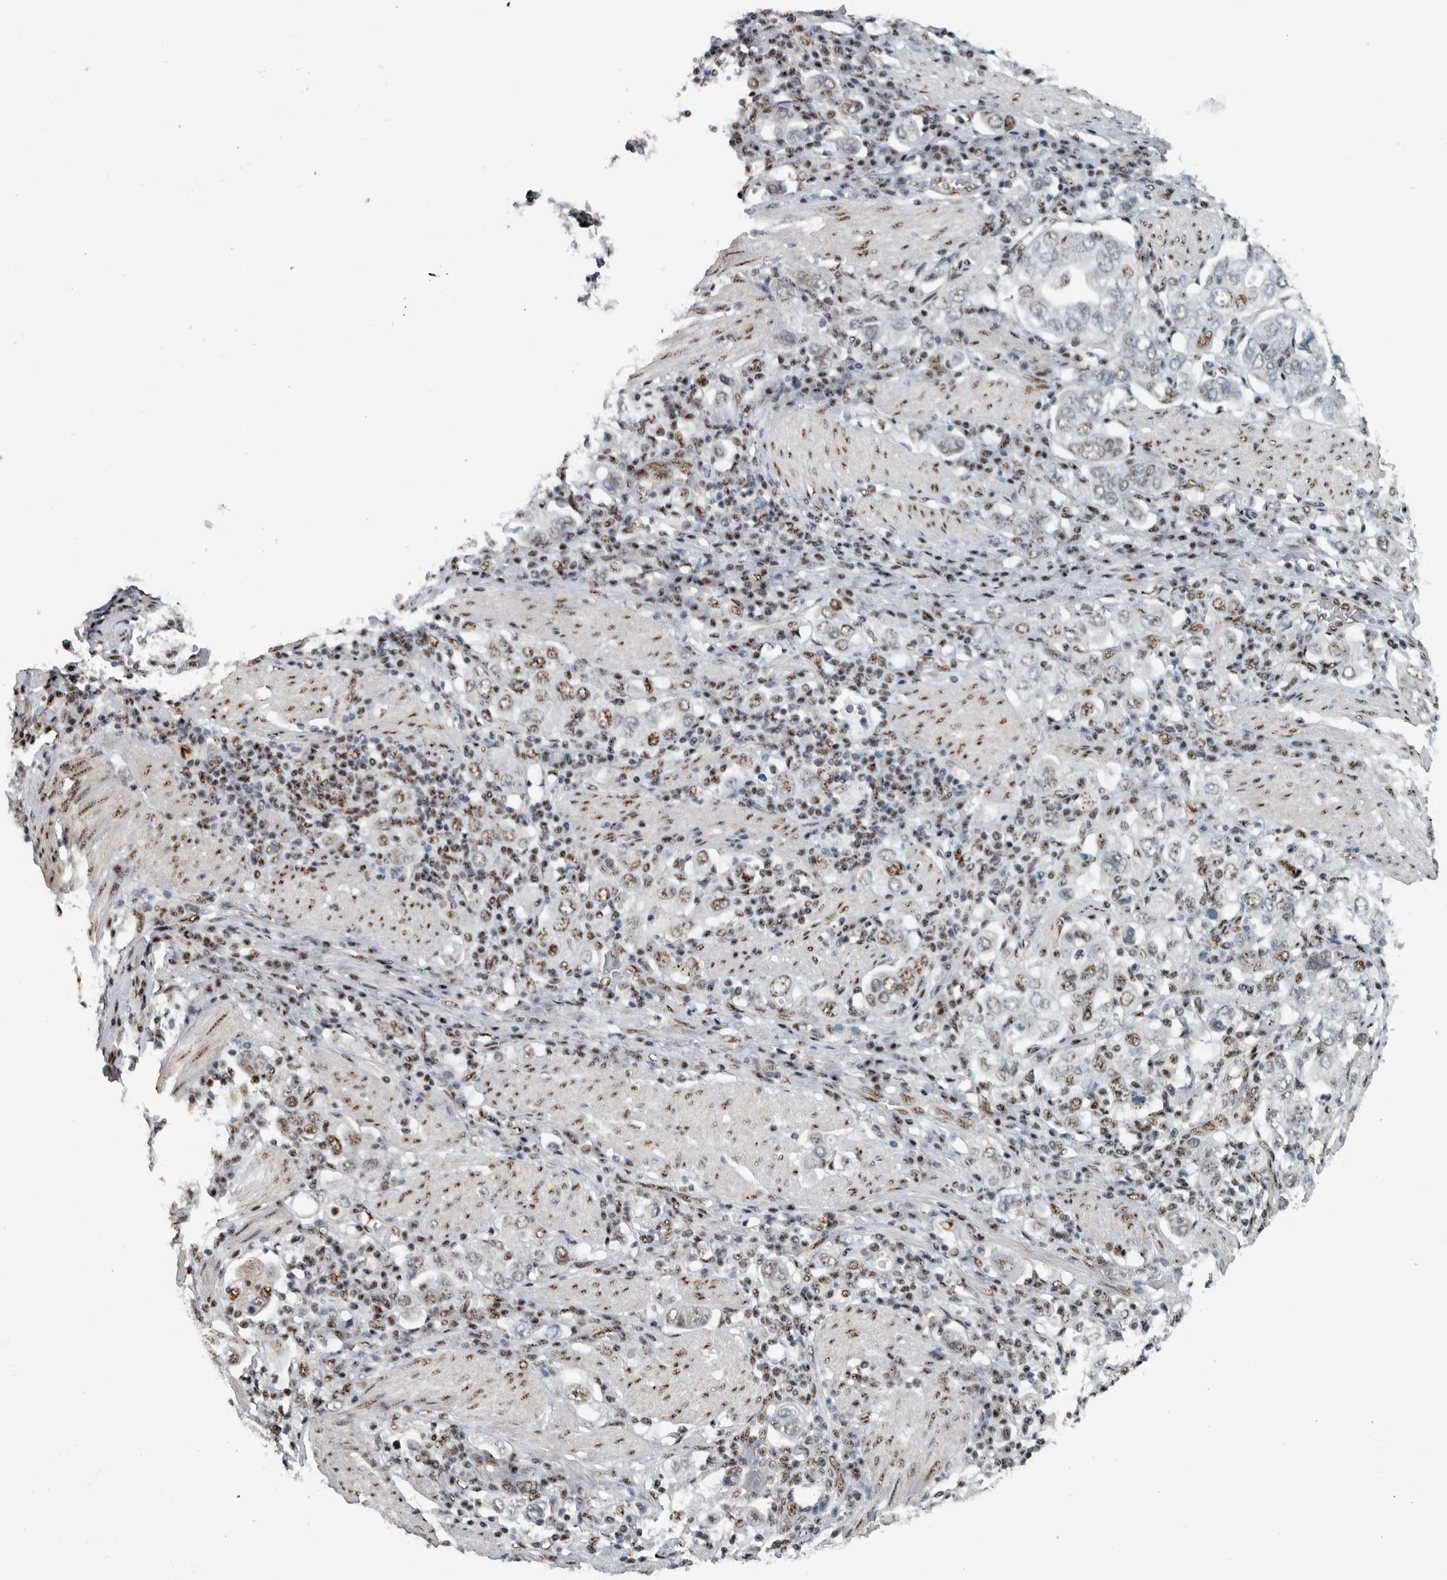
{"staining": {"intensity": "weak", "quantity": "25%-75%", "location": "nuclear"}, "tissue": "stomach cancer", "cell_type": "Tumor cells", "image_type": "cancer", "snomed": [{"axis": "morphology", "description": "Adenocarcinoma, NOS"}, {"axis": "topography", "description": "Stomach, upper"}], "caption": "IHC (DAB) staining of human adenocarcinoma (stomach) exhibits weak nuclear protein staining in approximately 25%-75% of tumor cells.", "gene": "SON", "patient": {"sex": "male", "age": 62}}